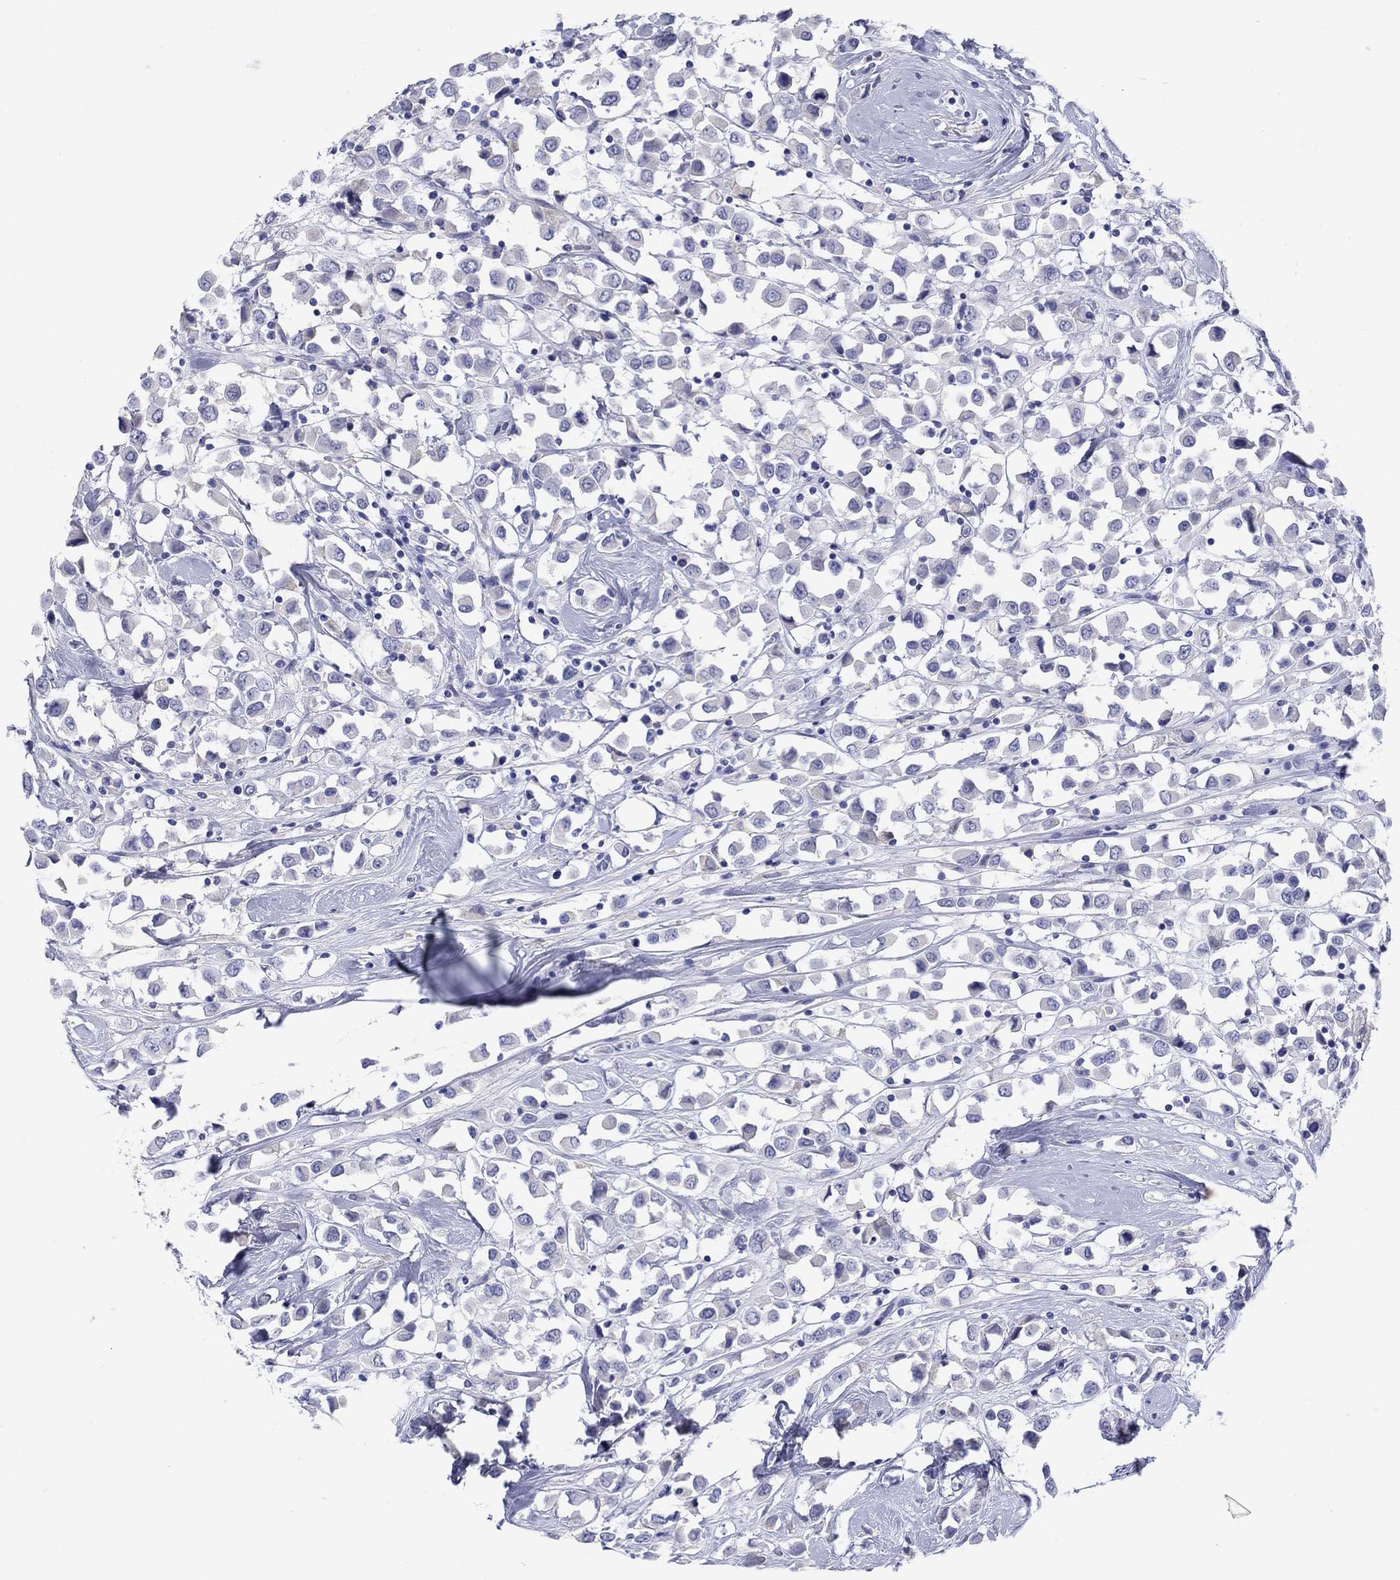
{"staining": {"intensity": "negative", "quantity": "none", "location": "none"}, "tissue": "breast cancer", "cell_type": "Tumor cells", "image_type": "cancer", "snomed": [{"axis": "morphology", "description": "Duct carcinoma"}, {"axis": "topography", "description": "Breast"}], "caption": "DAB immunohistochemical staining of human breast intraductal carcinoma displays no significant expression in tumor cells. Brightfield microscopy of immunohistochemistry (IHC) stained with DAB (3,3'-diaminobenzidine) (brown) and hematoxylin (blue), captured at high magnification.", "gene": "ERICH3", "patient": {"sex": "female", "age": 61}}